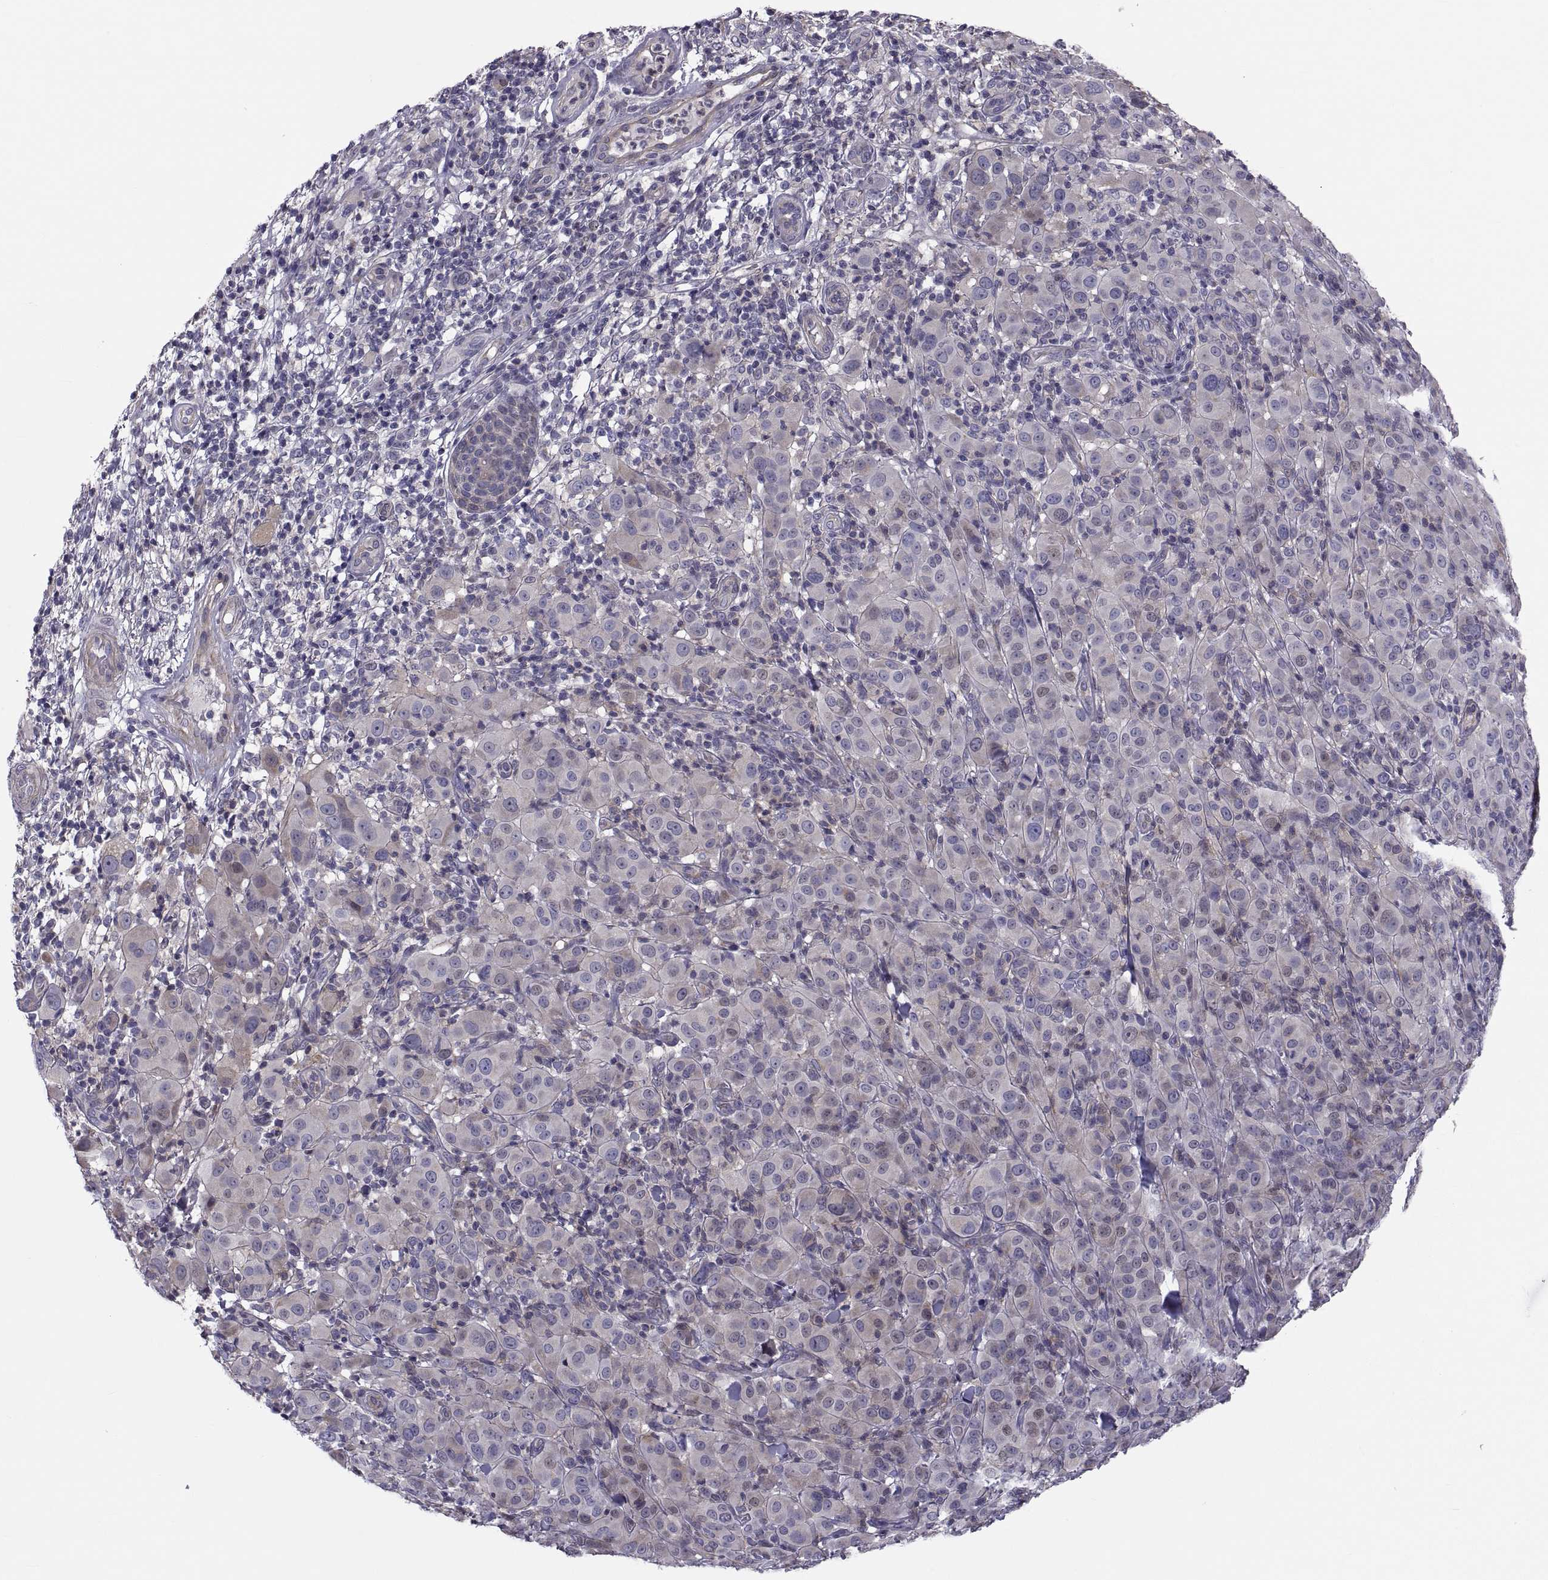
{"staining": {"intensity": "weak", "quantity": "<25%", "location": "cytoplasmic/membranous"}, "tissue": "melanoma", "cell_type": "Tumor cells", "image_type": "cancer", "snomed": [{"axis": "morphology", "description": "Malignant melanoma, NOS"}, {"axis": "topography", "description": "Skin"}], "caption": "Immunohistochemical staining of human malignant melanoma reveals no significant positivity in tumor cells.", "gene": "ANO1", "patient": {"sex": "female", "age": 87}}